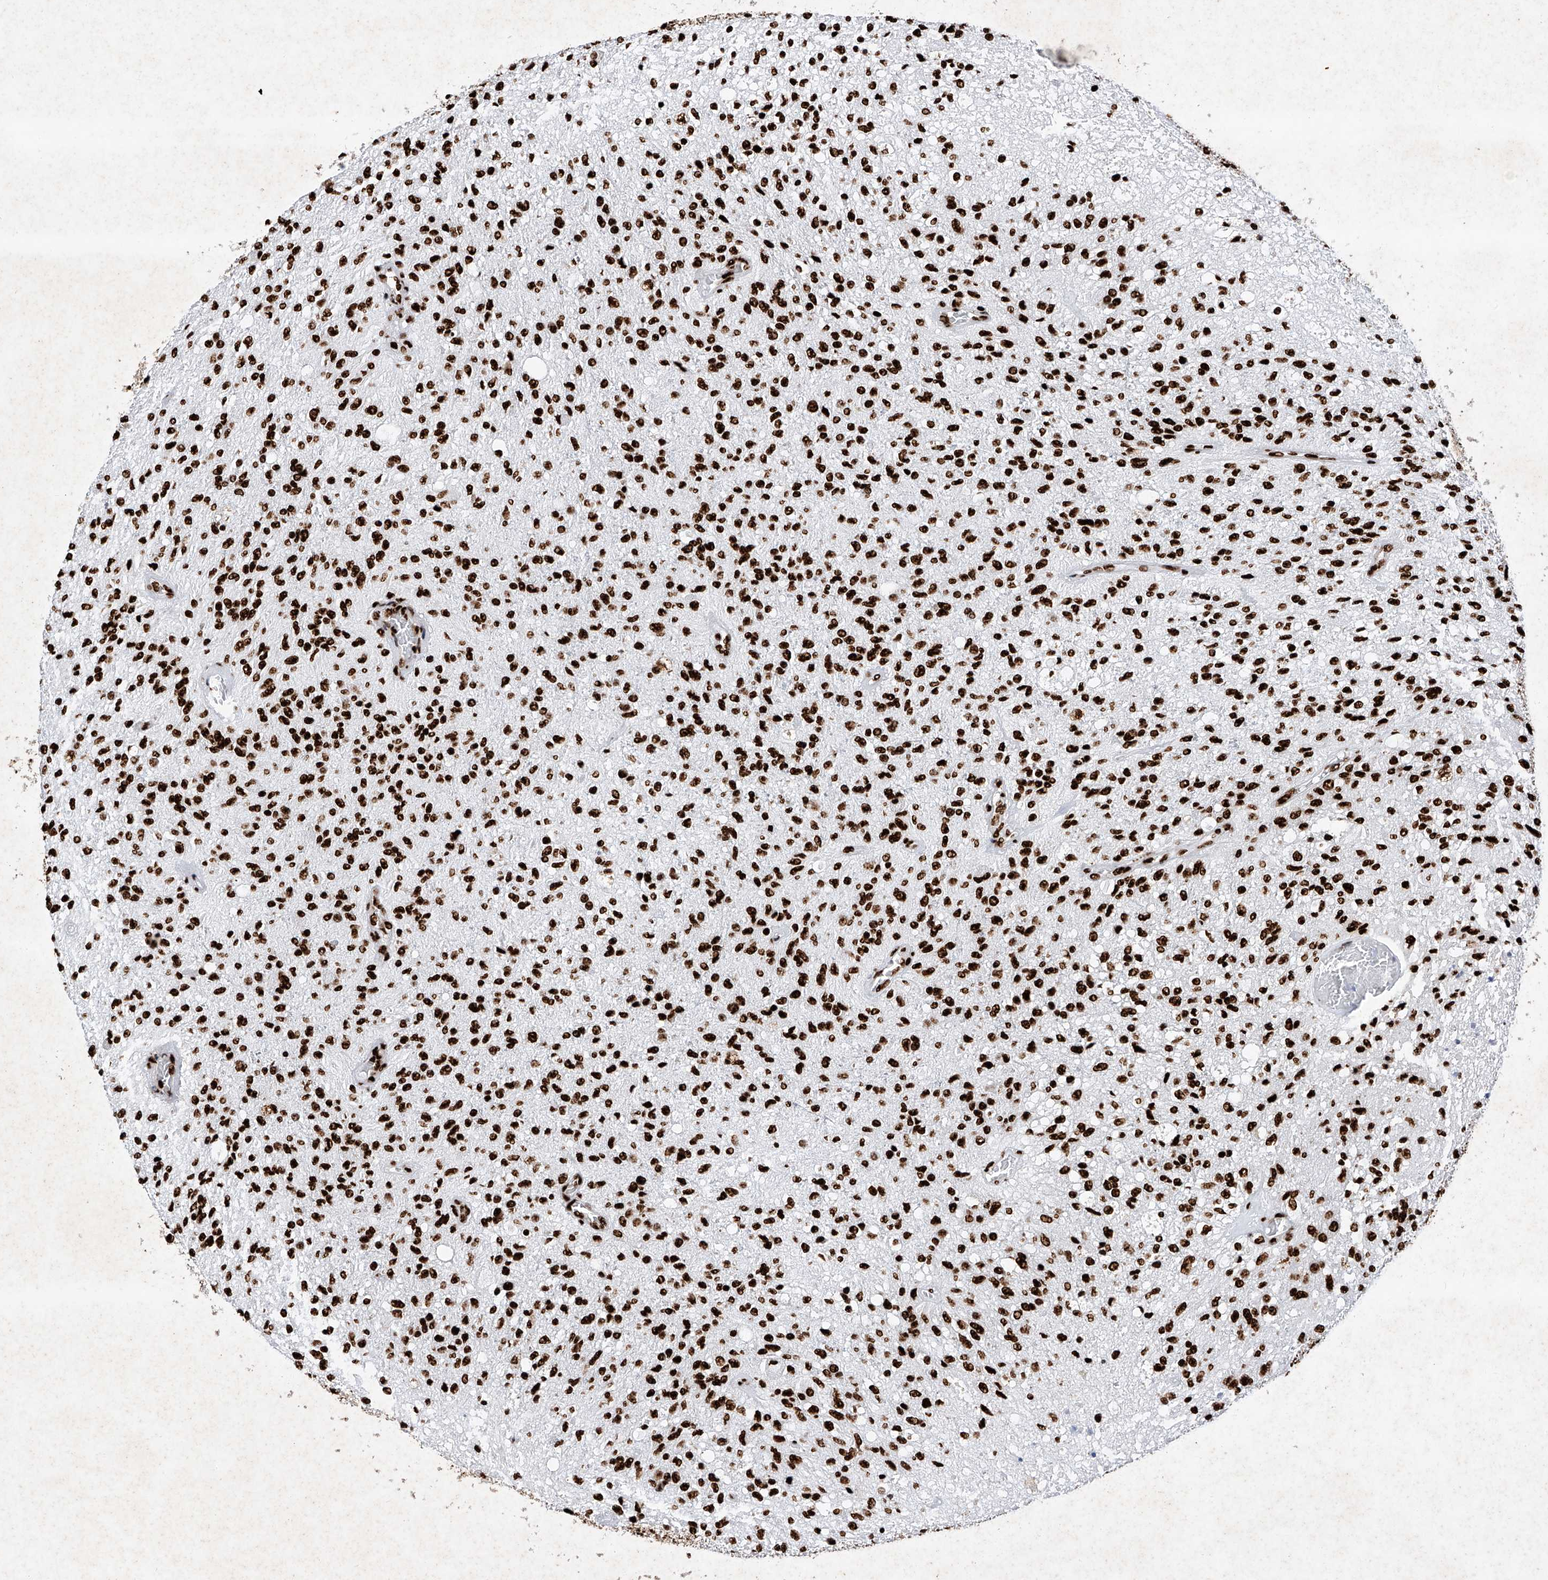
{"staining": {"intensity": "strong", "quantity": ">75%", "location": "nuclear"}, "tissue": "glioma", "cell_type": "Tumor cells", "image_type": "cancer", "snomed": [{"axis": "morphology", "description": "Normal tissue, NOS"}, {"axis": "morphology", "description": "Glioma, malignant, High grade"}, {"axis": "topography", "description": "Cerebral cortex"}], "caption": "Approximately >75% of tumor cells in human high-grade glioma (malignant) reveal strong nuclear protein positivity as visualized by brown immunohistochemical staining.", "gene": "SRSF6", "patient": {"sex": "male", "age": 77}}